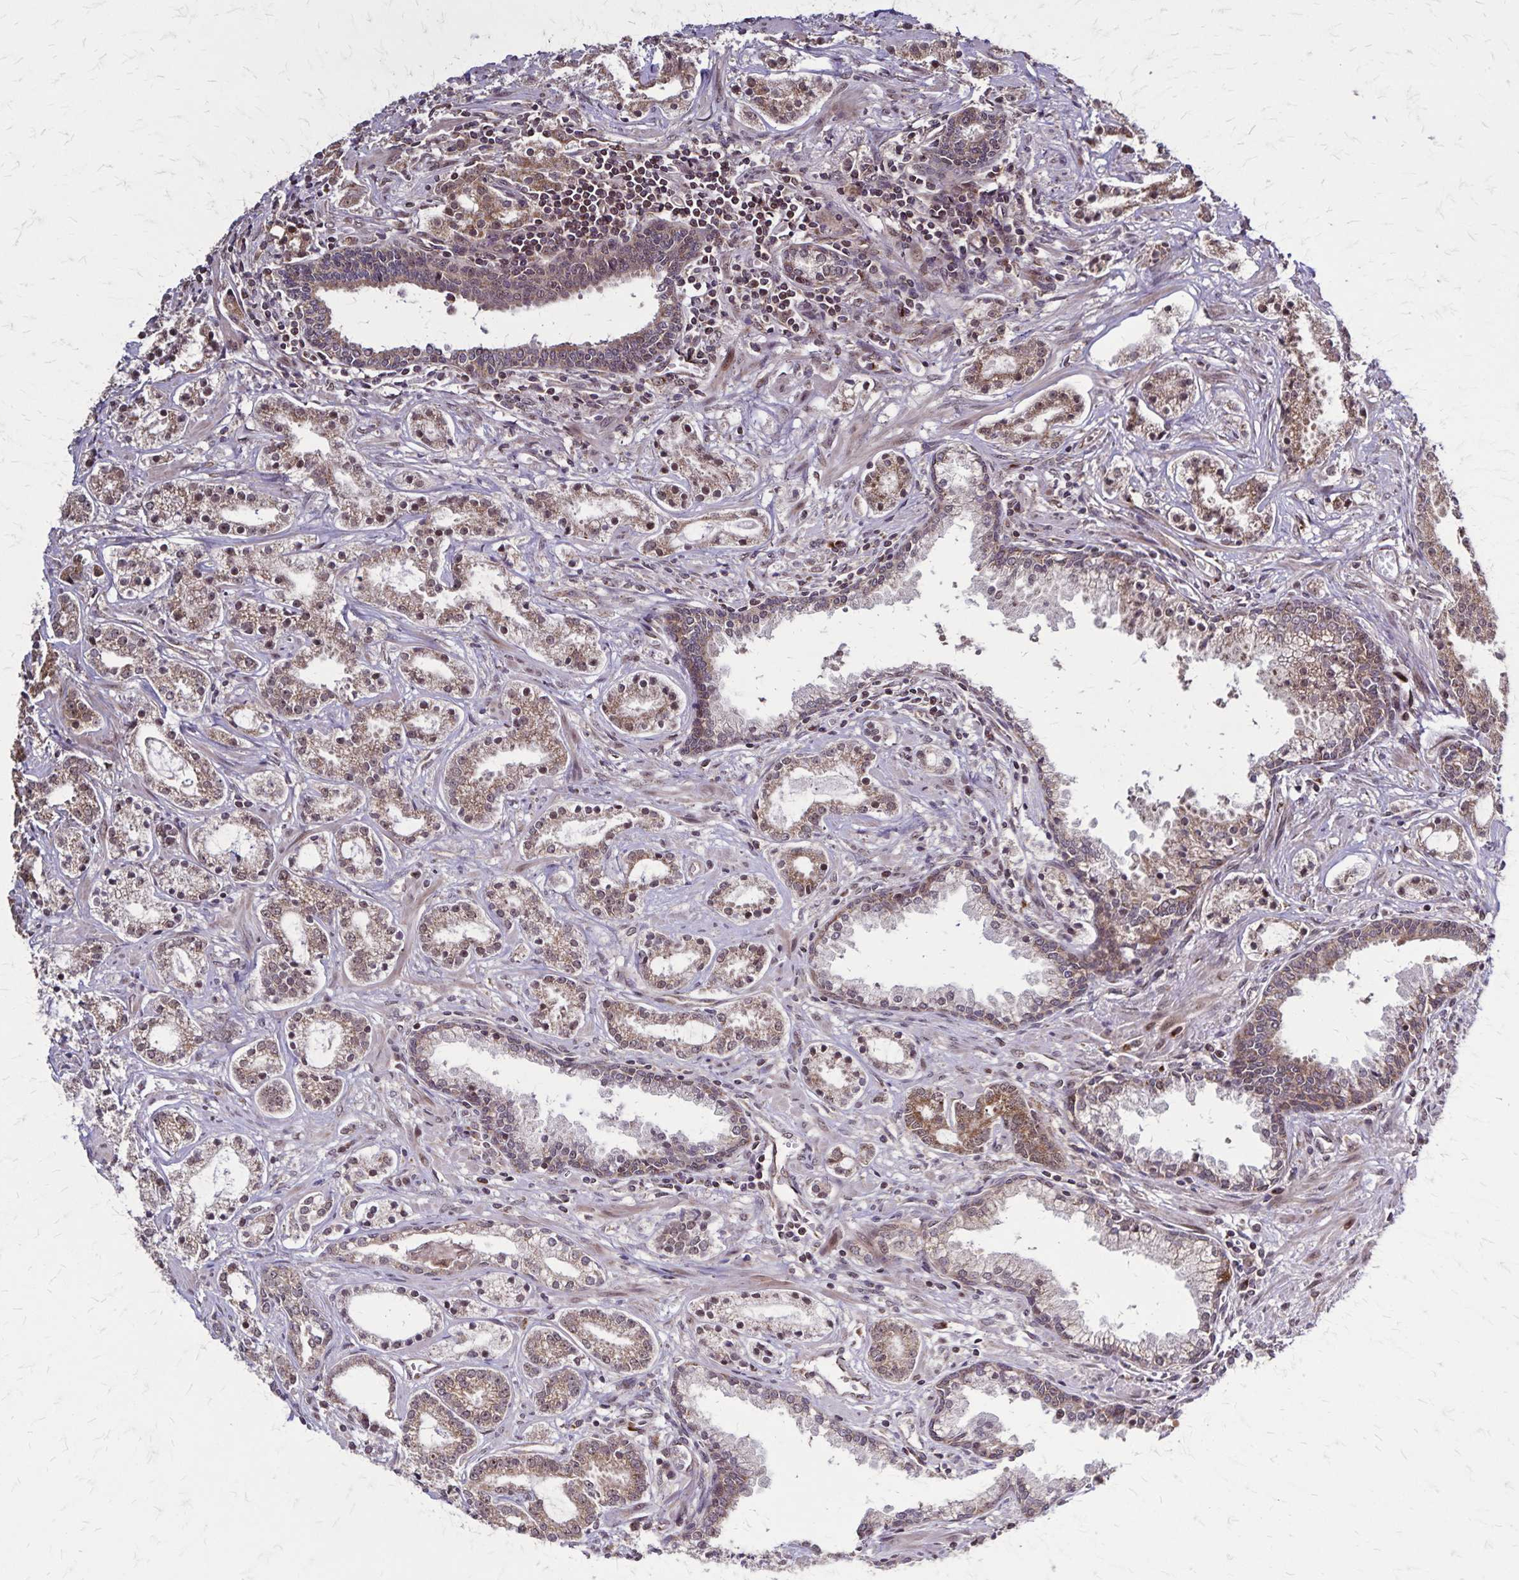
{"staining": {"intensity": "moderate", "quantity": ">75%", "location": "cytoplasmic/membranous,nuclear"}, "tissue": "prostate cancer", "cell_type": "Tumor cells", "image_type": "cancer", "snomed": [{"axis": "morphology", "description": "Adenocarcinoma, Medium grade"}, {"axis": "topography", "description": "Prostate"}], "caption": "Brown immunohistochemical staining in prostate adenocarcinoma (medium-grade) shows moderate cytoplasmic/membranous and nuclear expression in approximately >75% of tumor cells. The staining was performed using DAB, with brown indicating positive protein expression. Nuclei are stained blue with hematoxylin.", "gene": "NFS1", "patient": {"sex": "male", "age": 57}}